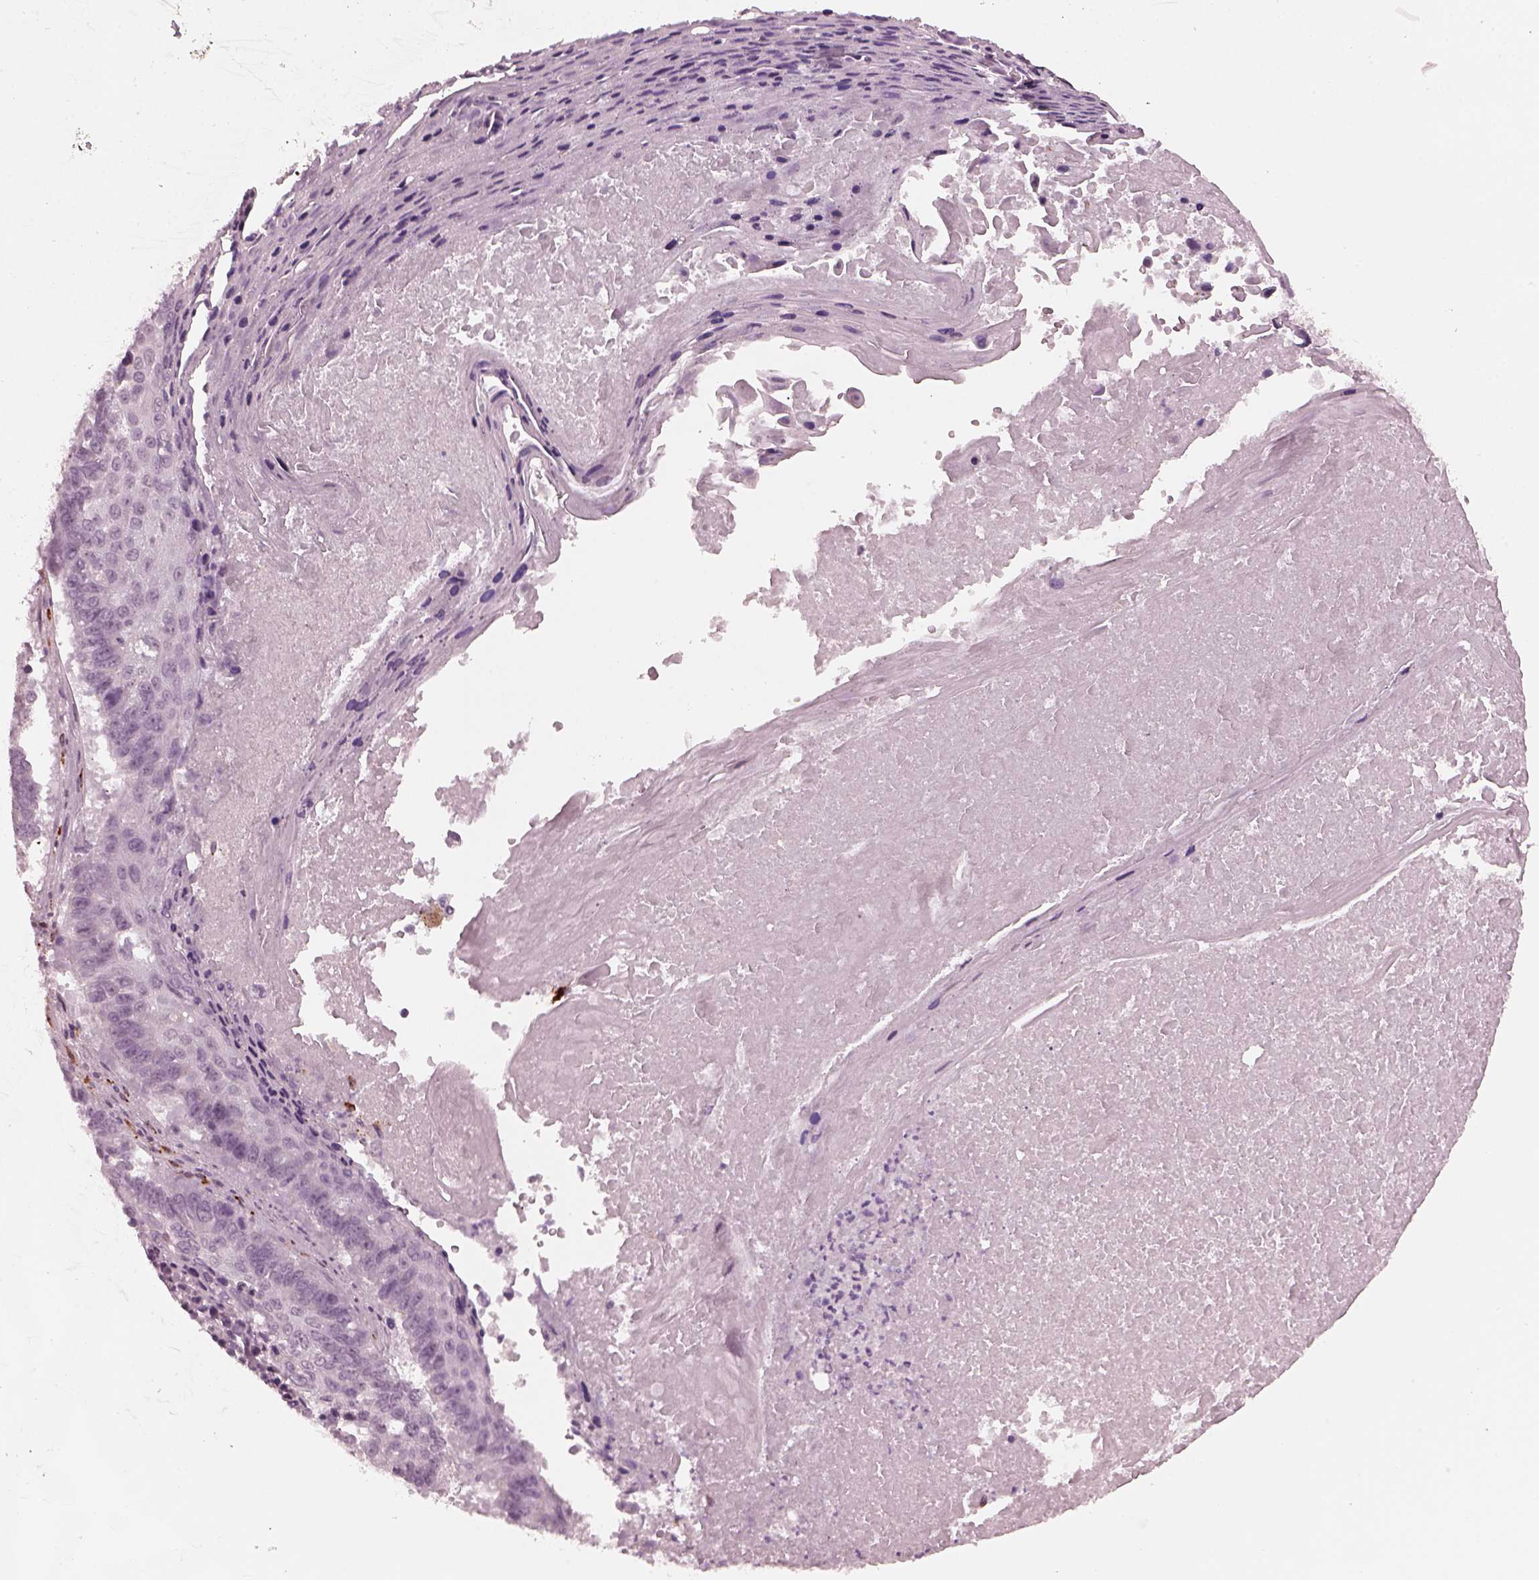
{"staining": {"intensity": "negative", "quantity": "none", "location": "none"}, "tissue": "lung cancer", "cell_type": "Tumor cells", "image_type": "cancer", "snomed": [{"axis": "morphology", "description": "Squamous cell carcinoma, NOS"}, {"axis": "topography", "description": "Lung"}], "caption": "A photomicrograph of human lung cancer (squamous cell carcinoma) is negative for staining in tumor cells.", "gene": "SLAMF8", "patient": {"sex": "male", "age": 73}}